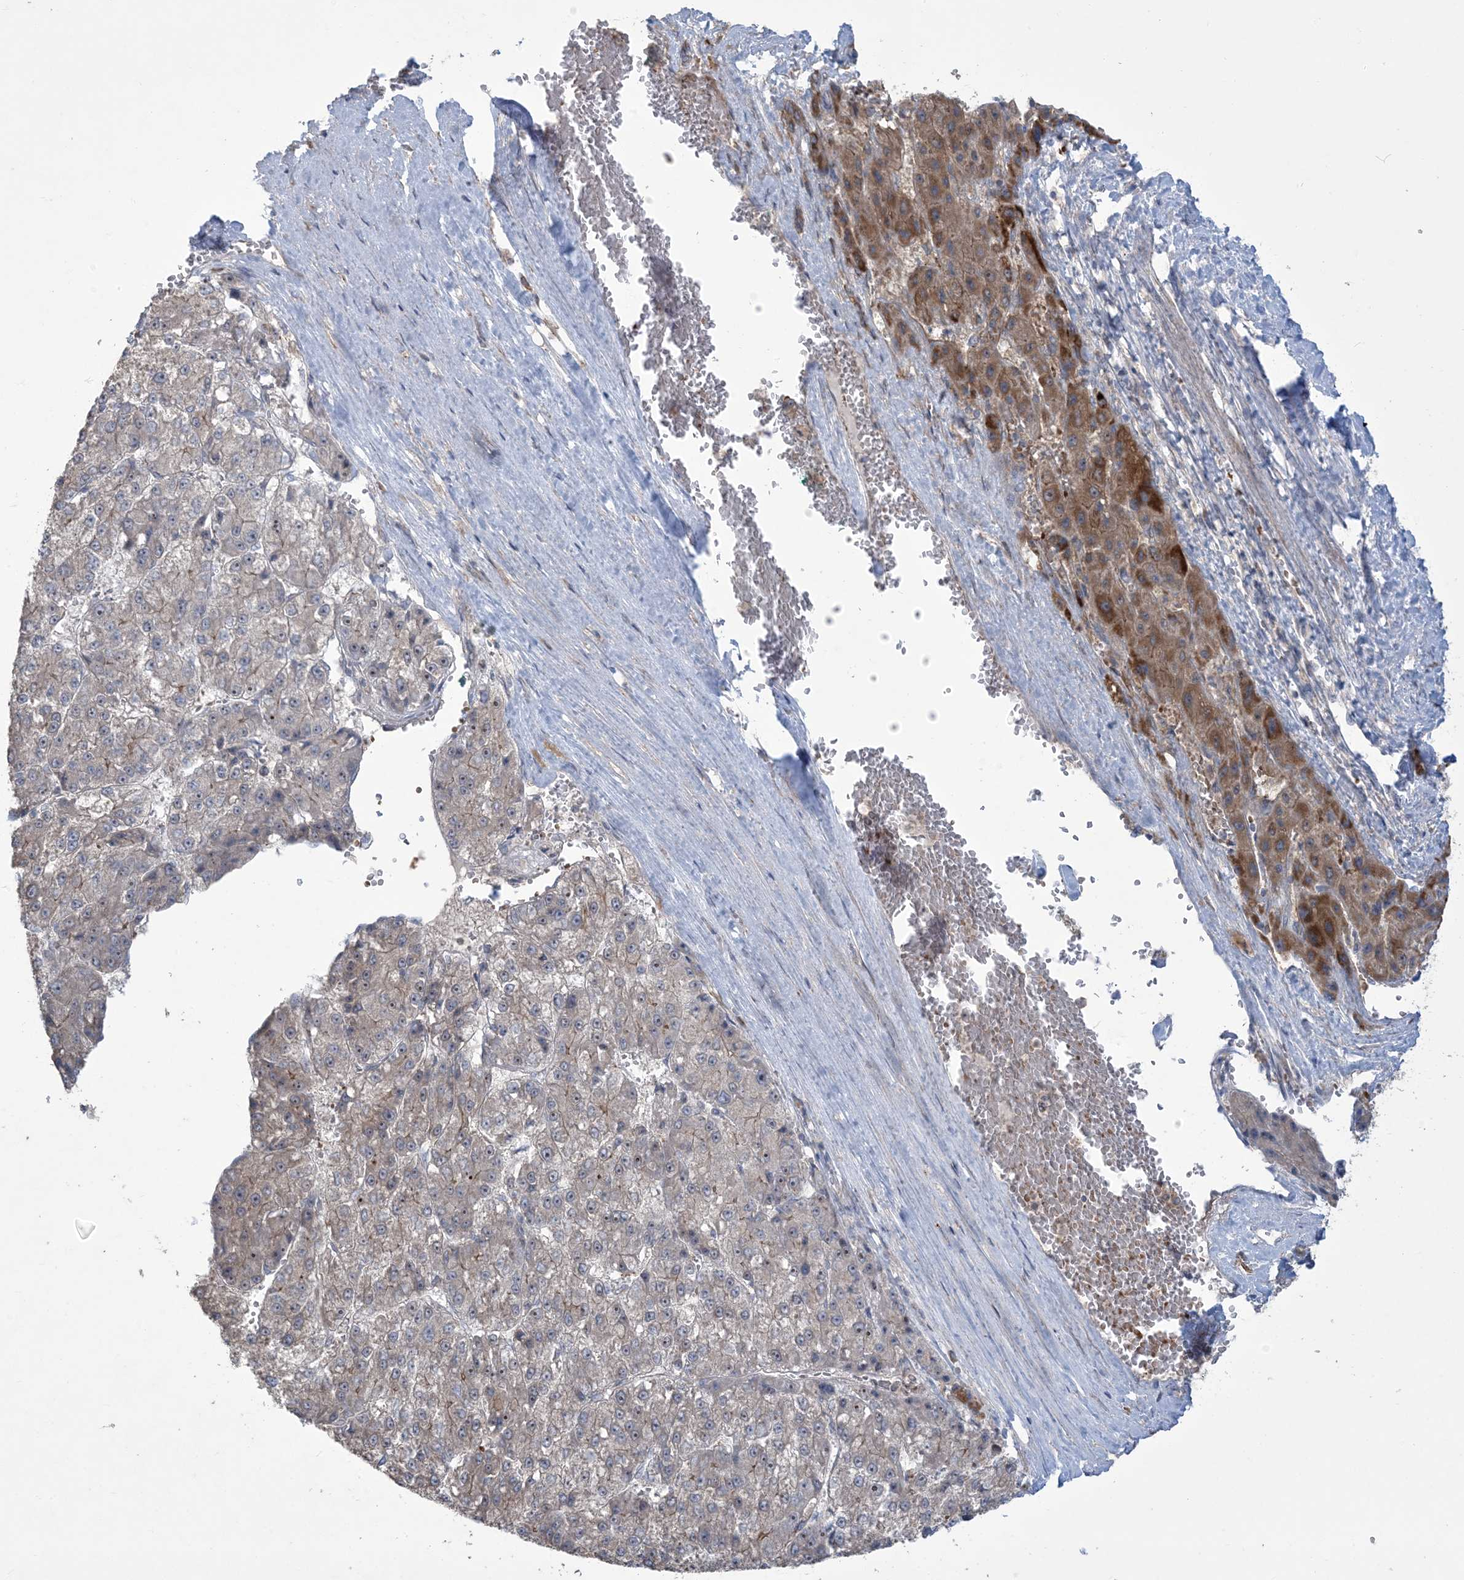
{"staining": {"intensity": "moderate", "quantity": "<25%", "location": "nuclear"}, "tissue": "liver cancer", "cell_type": "Tumor cells", "image_type": "cancer", "snomed": [{"axis": "morphology", "description": "Carcinoma, Hepatocellular, NOS"}, {"axis": "topography", "description": "Liver"}], "caption": "Protein staining of liver hepatocellular carcinoma tissue displays moderate nuclear positivity in approximately <25% of tumor cells.", "gene": "KLHL18", "patient": {"sex": "female", "age": 73}}